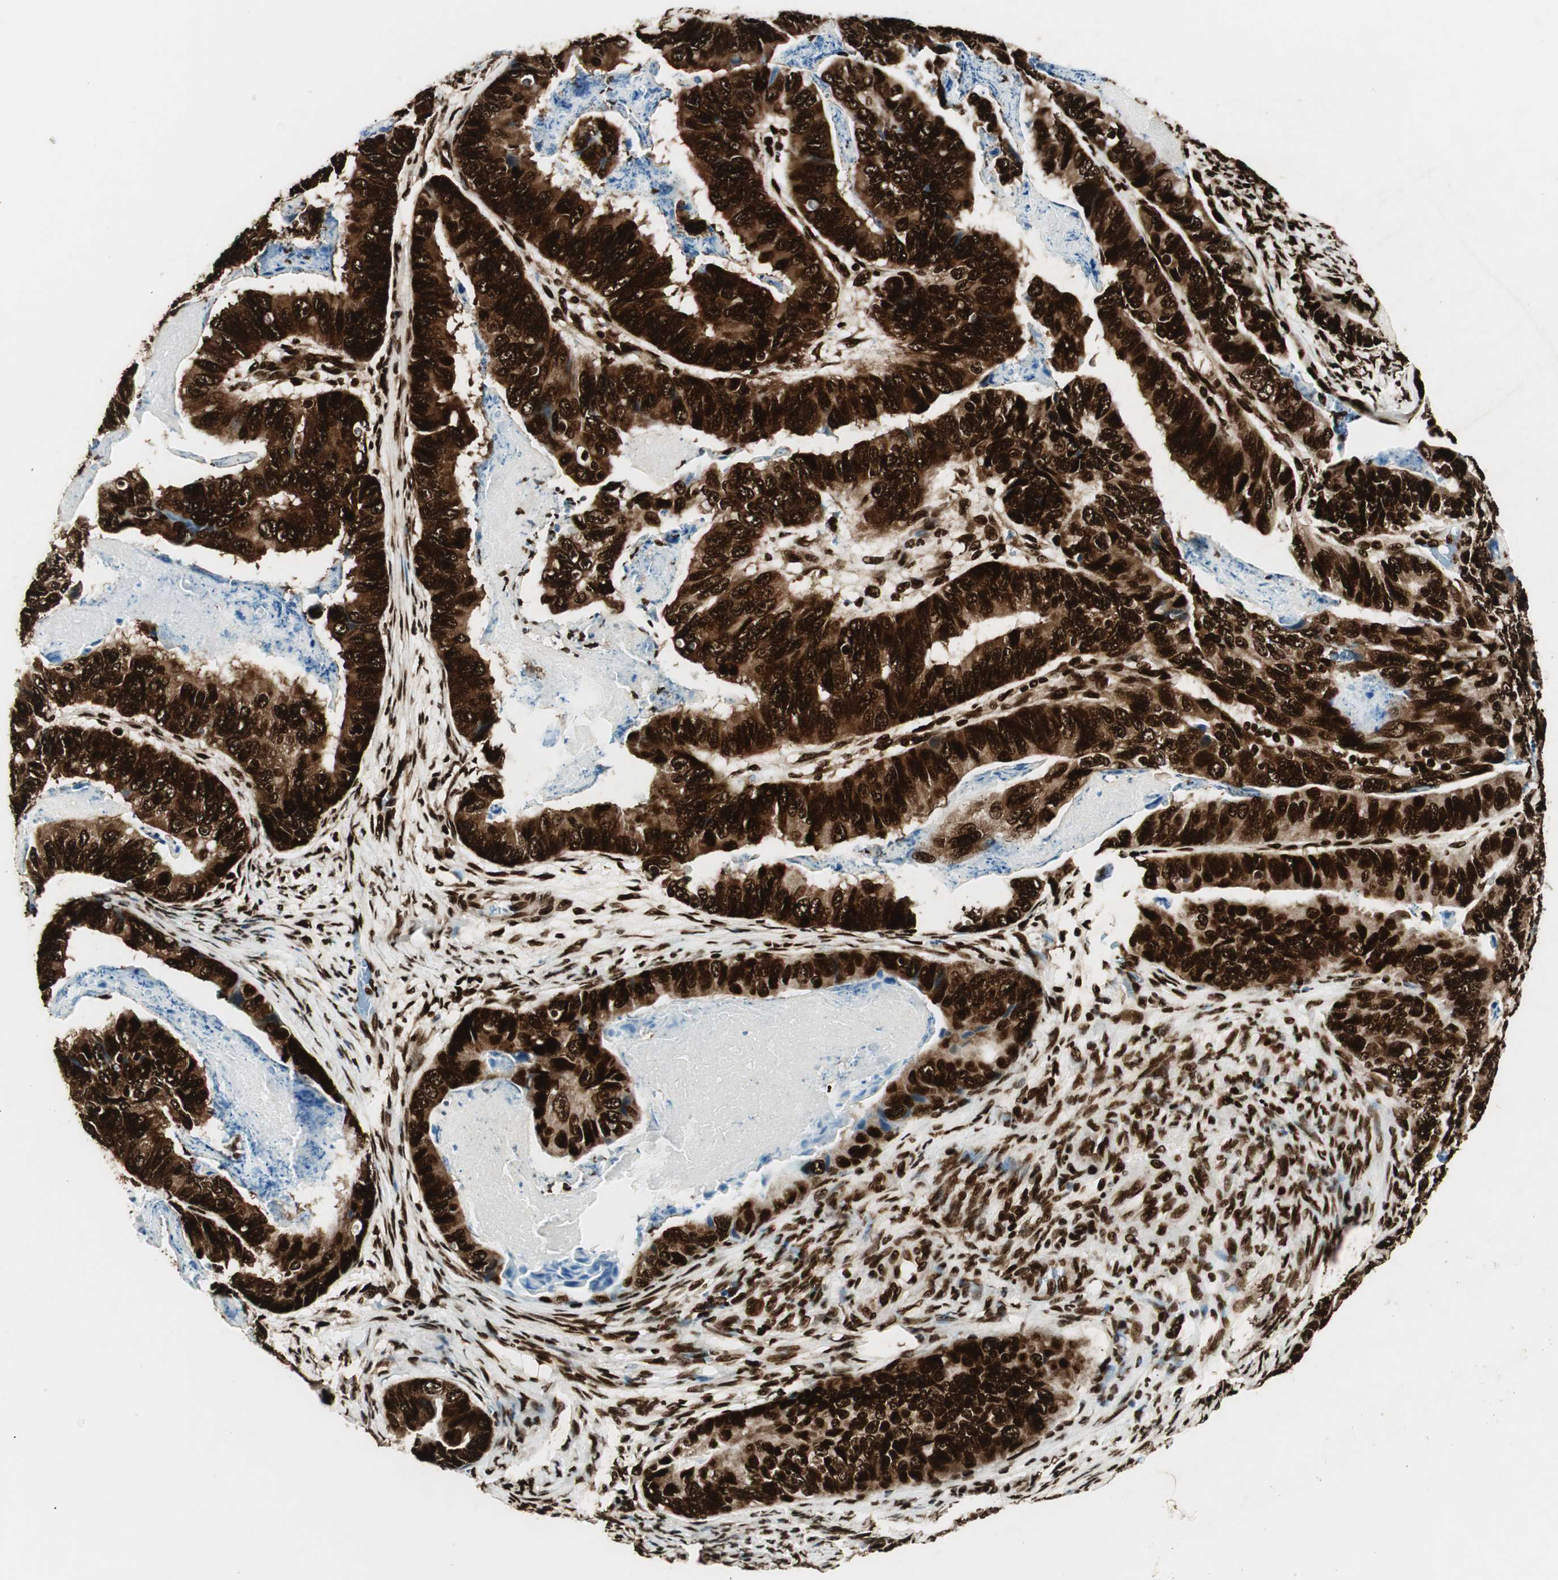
{"staining": {"intensity": "strong", "quantity": ">75%", "location": "cytoplasmic/membranous,nuclear"}, "tissue": "stomach cancer", "cell_type": "Tumor cells", "image_type": "cancer", "snomed": [{"axis": "morphology", "description": "Adenocarcinoma, NOS"}, {"axis": "topography", "description": "Stomach, lower"}], "caption": "Immunohistochemical staining of human stomach cancer (adenocarcinoma) demonstrates high levels of strong cytoplasmic/membranous and nuclear protein staining in about >75% of tumor cells.", "gene": "EWSR1", "patient": {"sex": "male", "age": 77}}